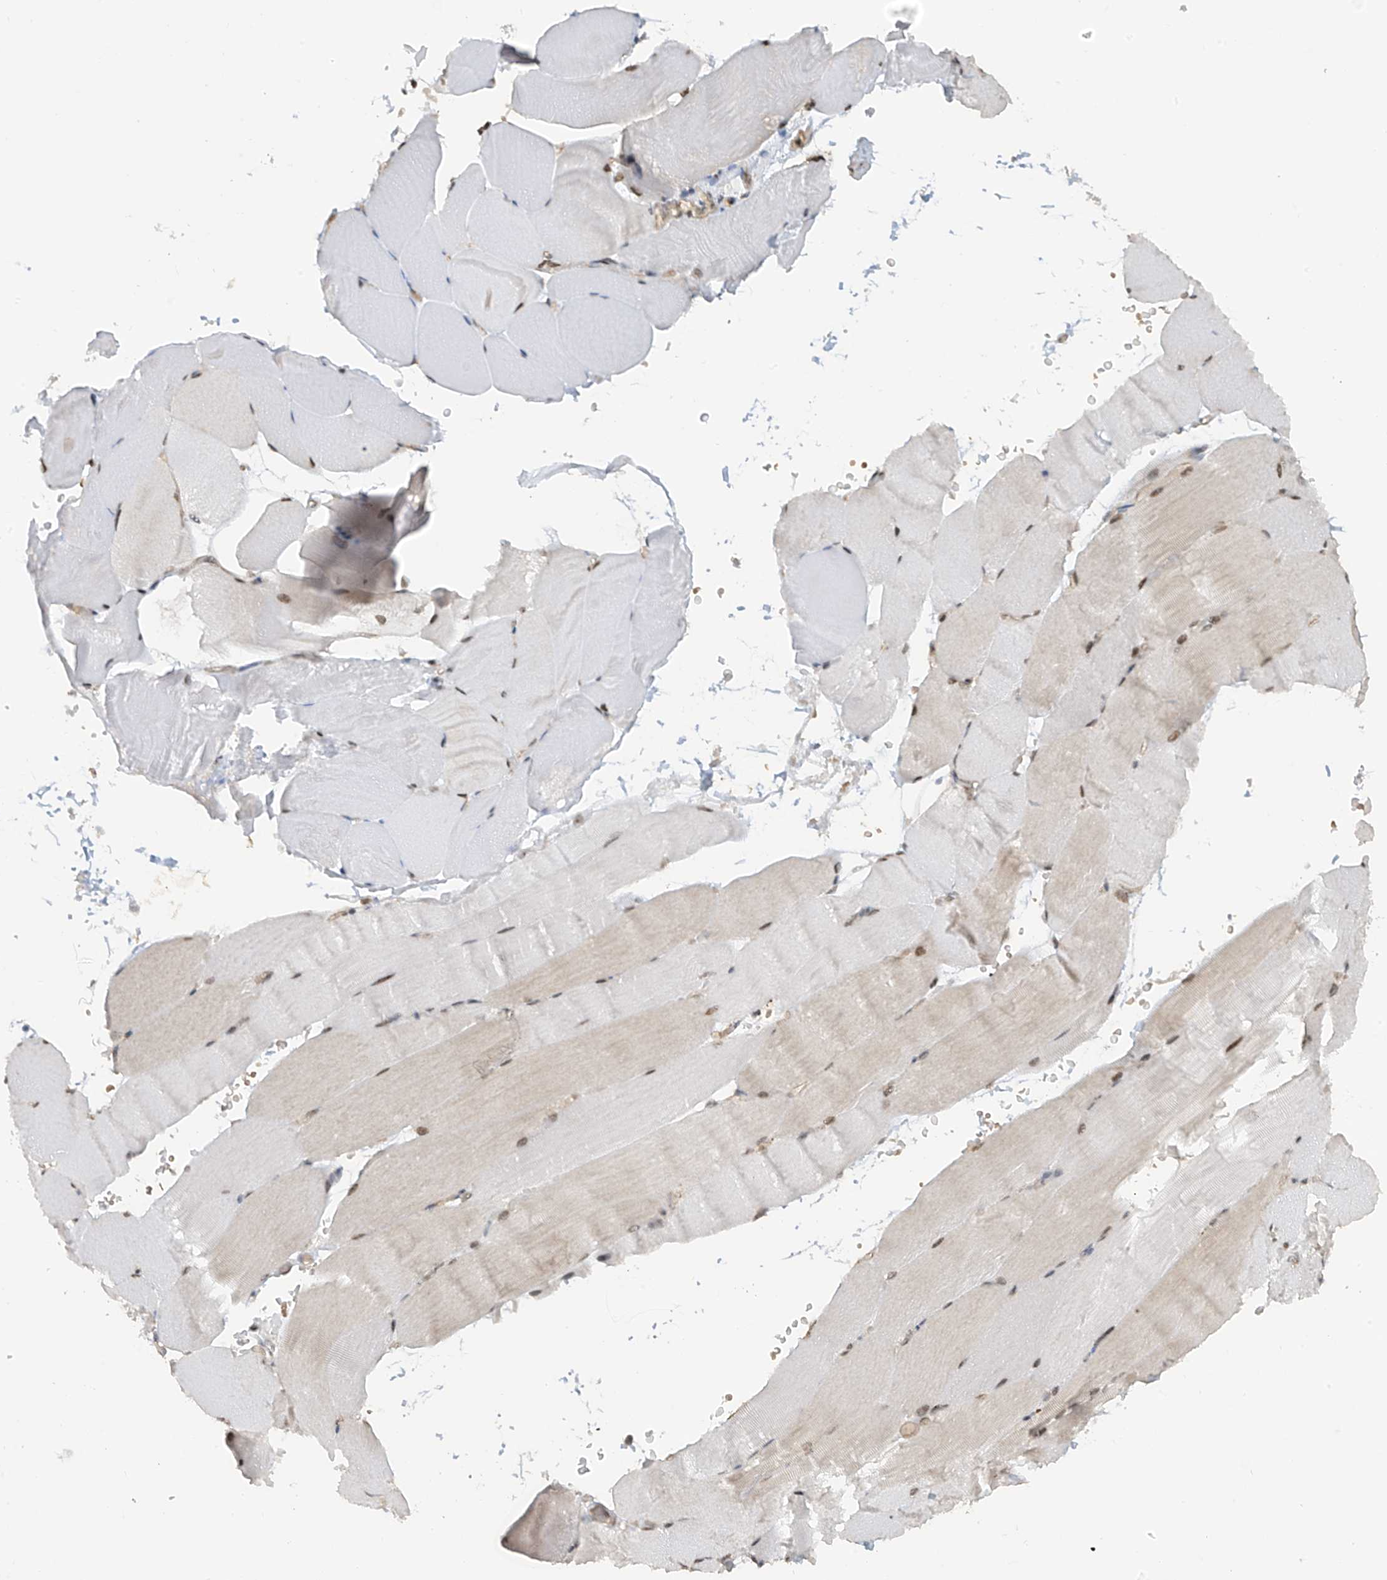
{"staining": {"intensity": "moderate", "quantity": "25%-75%", "location": "nuclear"}, "tissue": "skeletal muscle", "cell_type": "Myocytes", "image_type": "normal", "snomed": [{"axis": "morphology", "description": "Normal tissue, NOS"}, {"axis": "topography", "description": "Skeletal muscle"}, {"axis": "topography", "description": "Parathyroid gland"}], "caption": "Skeletal muscle stained for a protein (brown) demonstrates moderate nuclear positive positivity in about 25%-75% of myocytes.", "gene": "MCM9", "patient": {"sex": "female", "age": 37}}